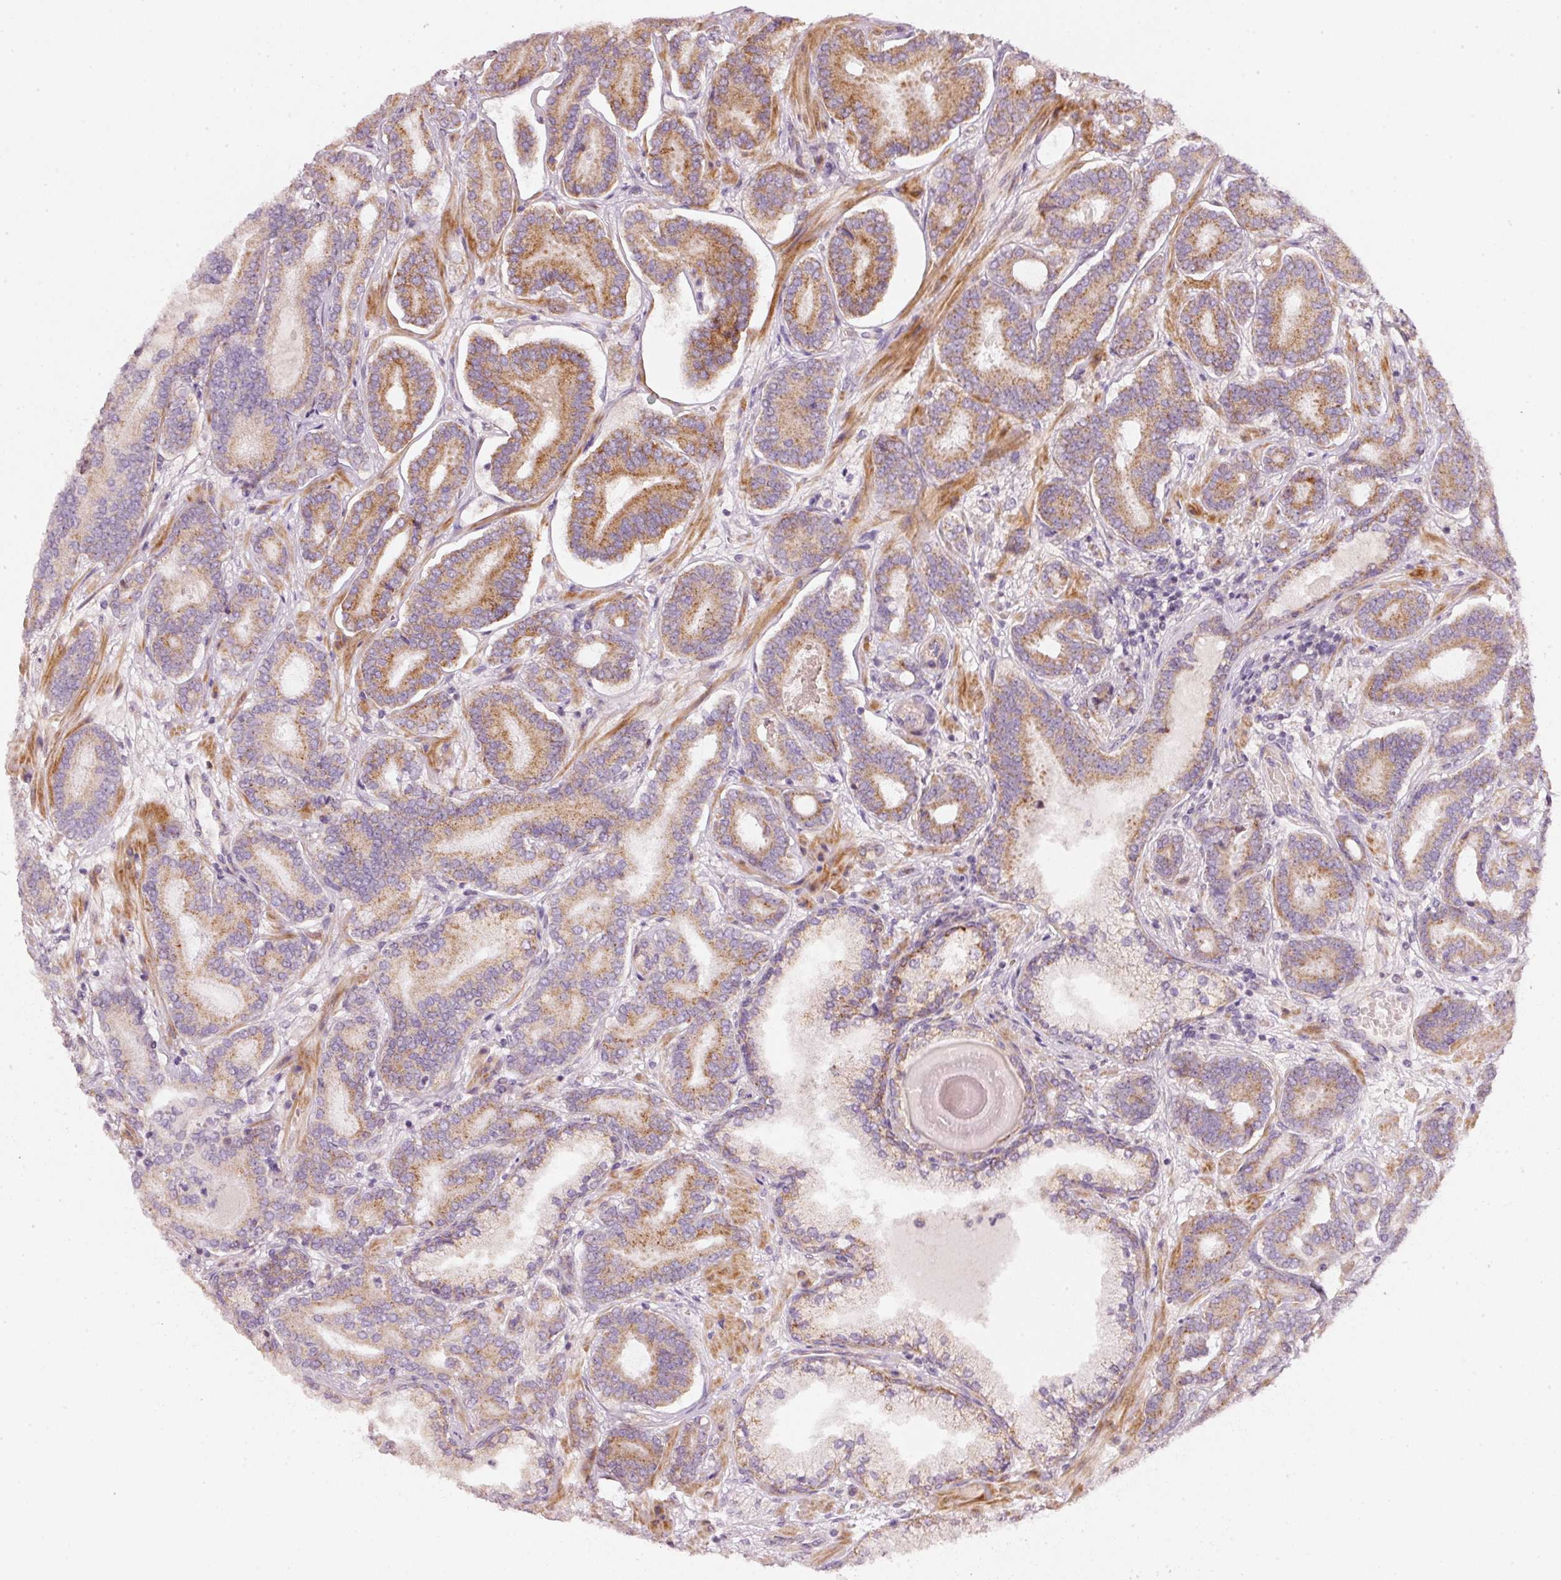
{"staining": {"intensity": "moderate", "quantity": ">75%", "location": "cytoplasmic/membranous"}, "tissue": "prostate cancer", "cell_type": "Tumor cells", "image_type": "cancer", "snomed": [{"axis": "morphology", "description": "Adenocarcinoma, Low grade"}, {"axis": "topography", "description": "Prostate and seminal vesicle, NOS"}], "caption": "Low-grade adenocarcinoma (prostate) stained with IHC exhibits moderate cytoplasmic/membranous staining in approximately >75% of tumor cells. The staining was performed using DAB, with brown indicating positive protein expression. Nuclei are stained blue with hematoxylin.", "gene": "ARHGAP22", "patient": {"sex": "male", "age": 61}}